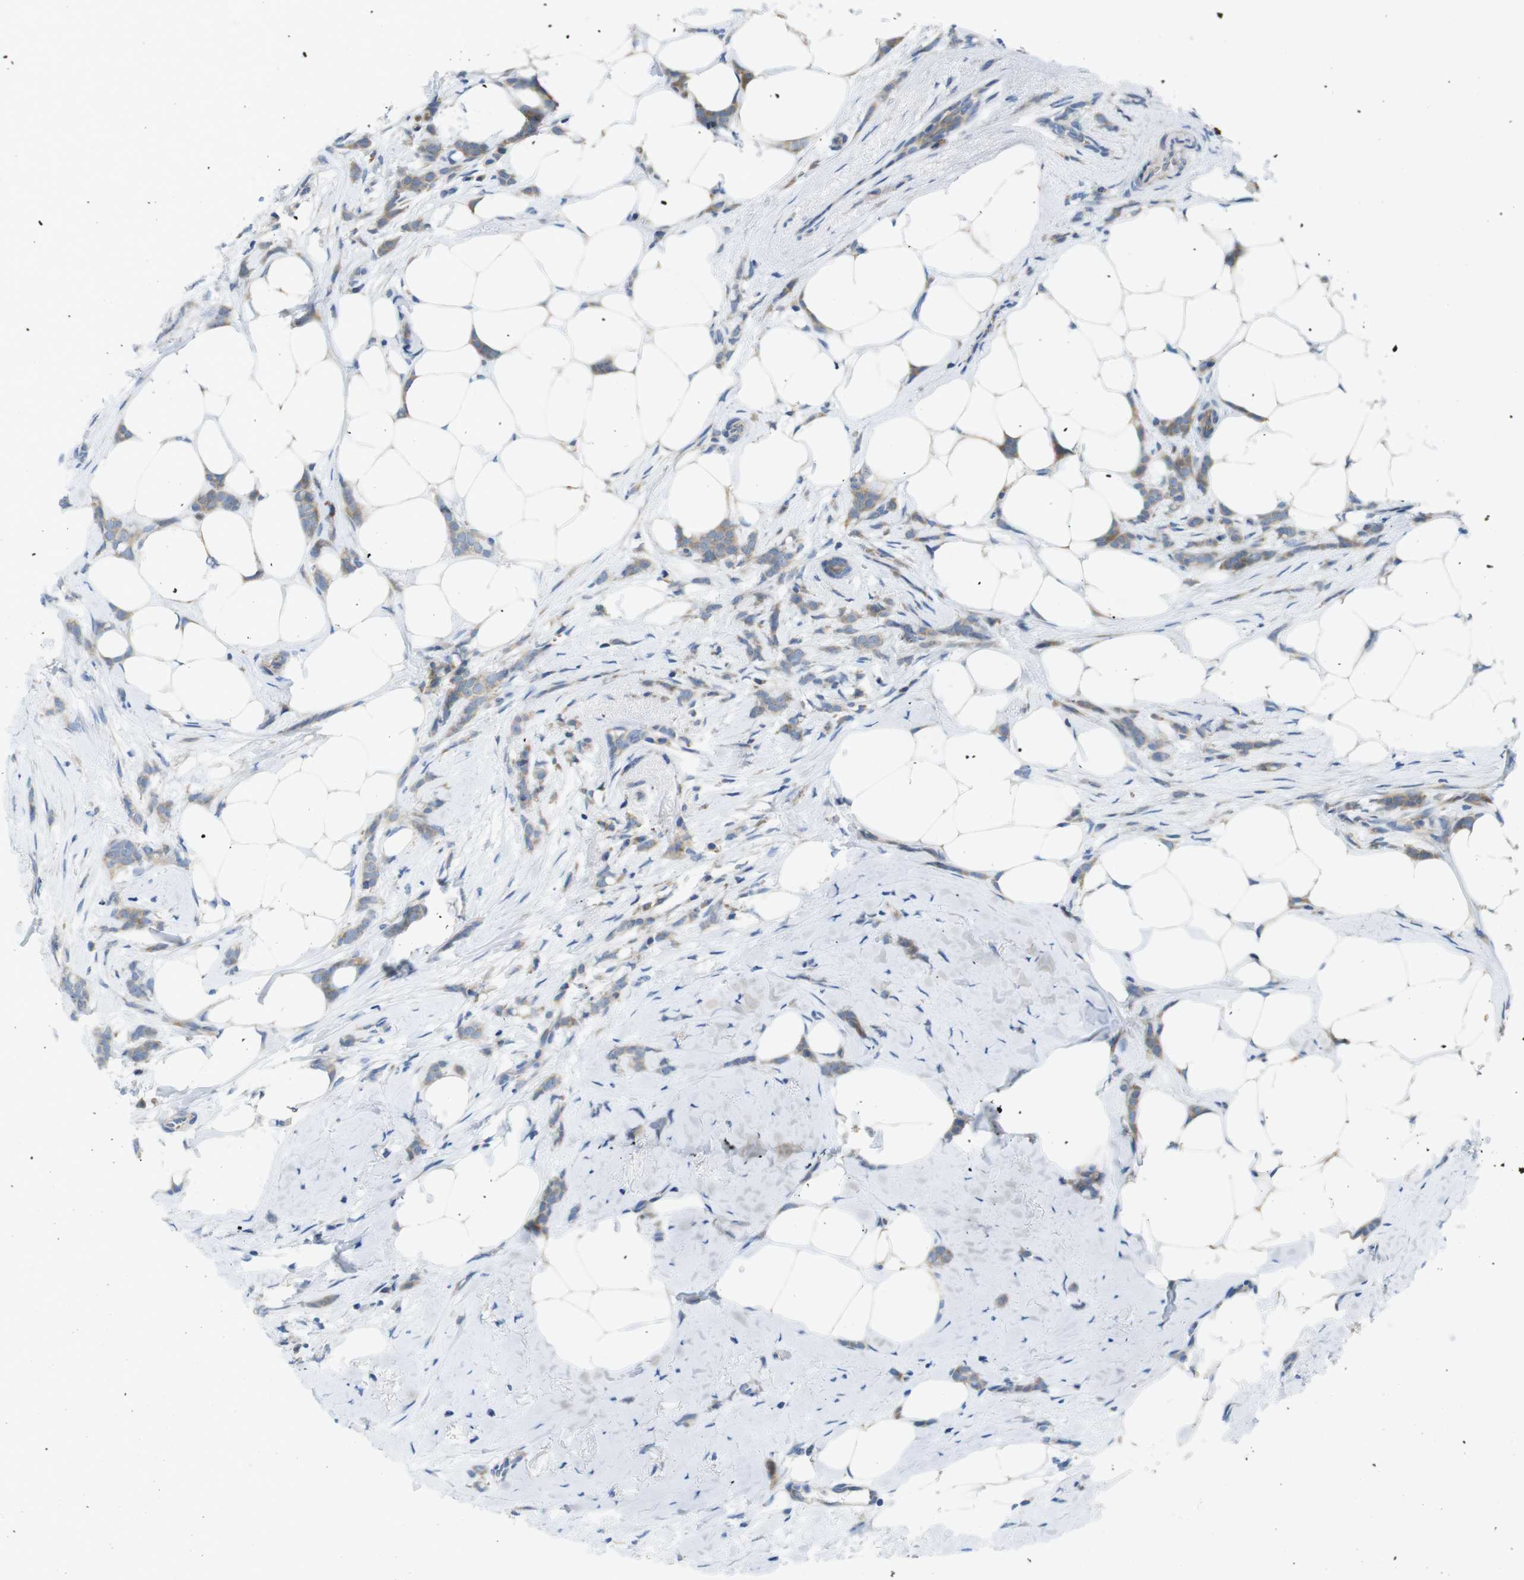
{"staining": {"intensity": "weak", "quantity": ">75%", "location": "cytoplasmic/membranous"}, "tissue": "breast cancer", "cell_type": "Tumor cells", "image_type": "cancer", "snomed": [{"axis": "morphology", "description": "Lobular carcinoma, in situ"}, {"axis": "morphology", "description": "Lobular carcinoma"}, {"axis": "topography", "description": "Breast"}], "caption": "Protein expression analysis of human breast cancer reveals weak cytoplasmic/membranous expression in about >75% of tumor cells. (Brightfield microscopy of DAB IHC at high magnification).", "gene": "MARCHF1", "patient": {"sex": "female", "age": 41}}